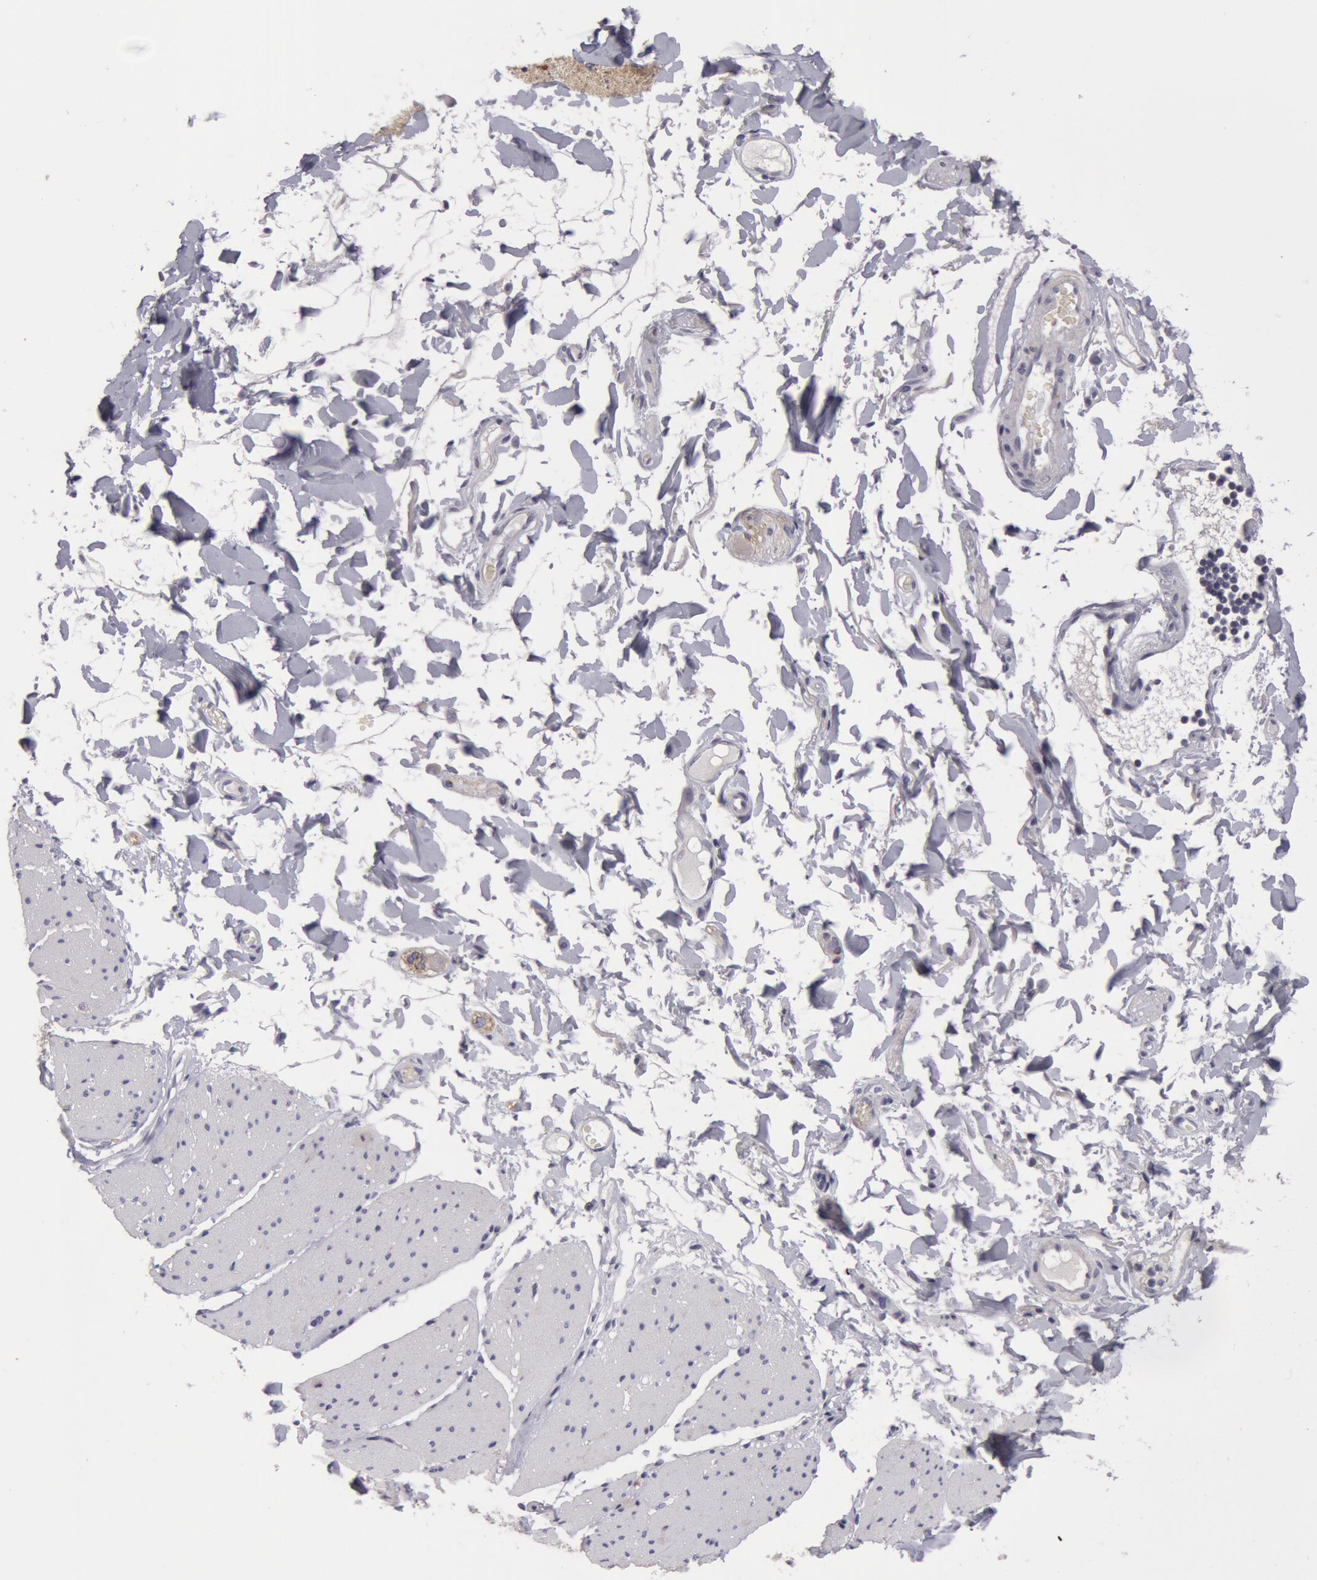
{"staining": {"intensity": "weak", "quantity": "25%-75%", "location": "cytoplasmic/membranous"}, "tissue": "adipose tissue", "cell_type": "Adipocytes", "image_type": "normal", "snomed": [{"axis": "morphology", "description": "Normal tissue, NOS"}, {"axis": "topography", "description": "Duodenum"}], "caption": "The image exhibits a brown stain indicating the presence of a protein in the cytoplasmic/membranous of adipocytes in adipose tissue.", "gene": "NLGN4X", "patient": {"sex": "male", "age": 63}}